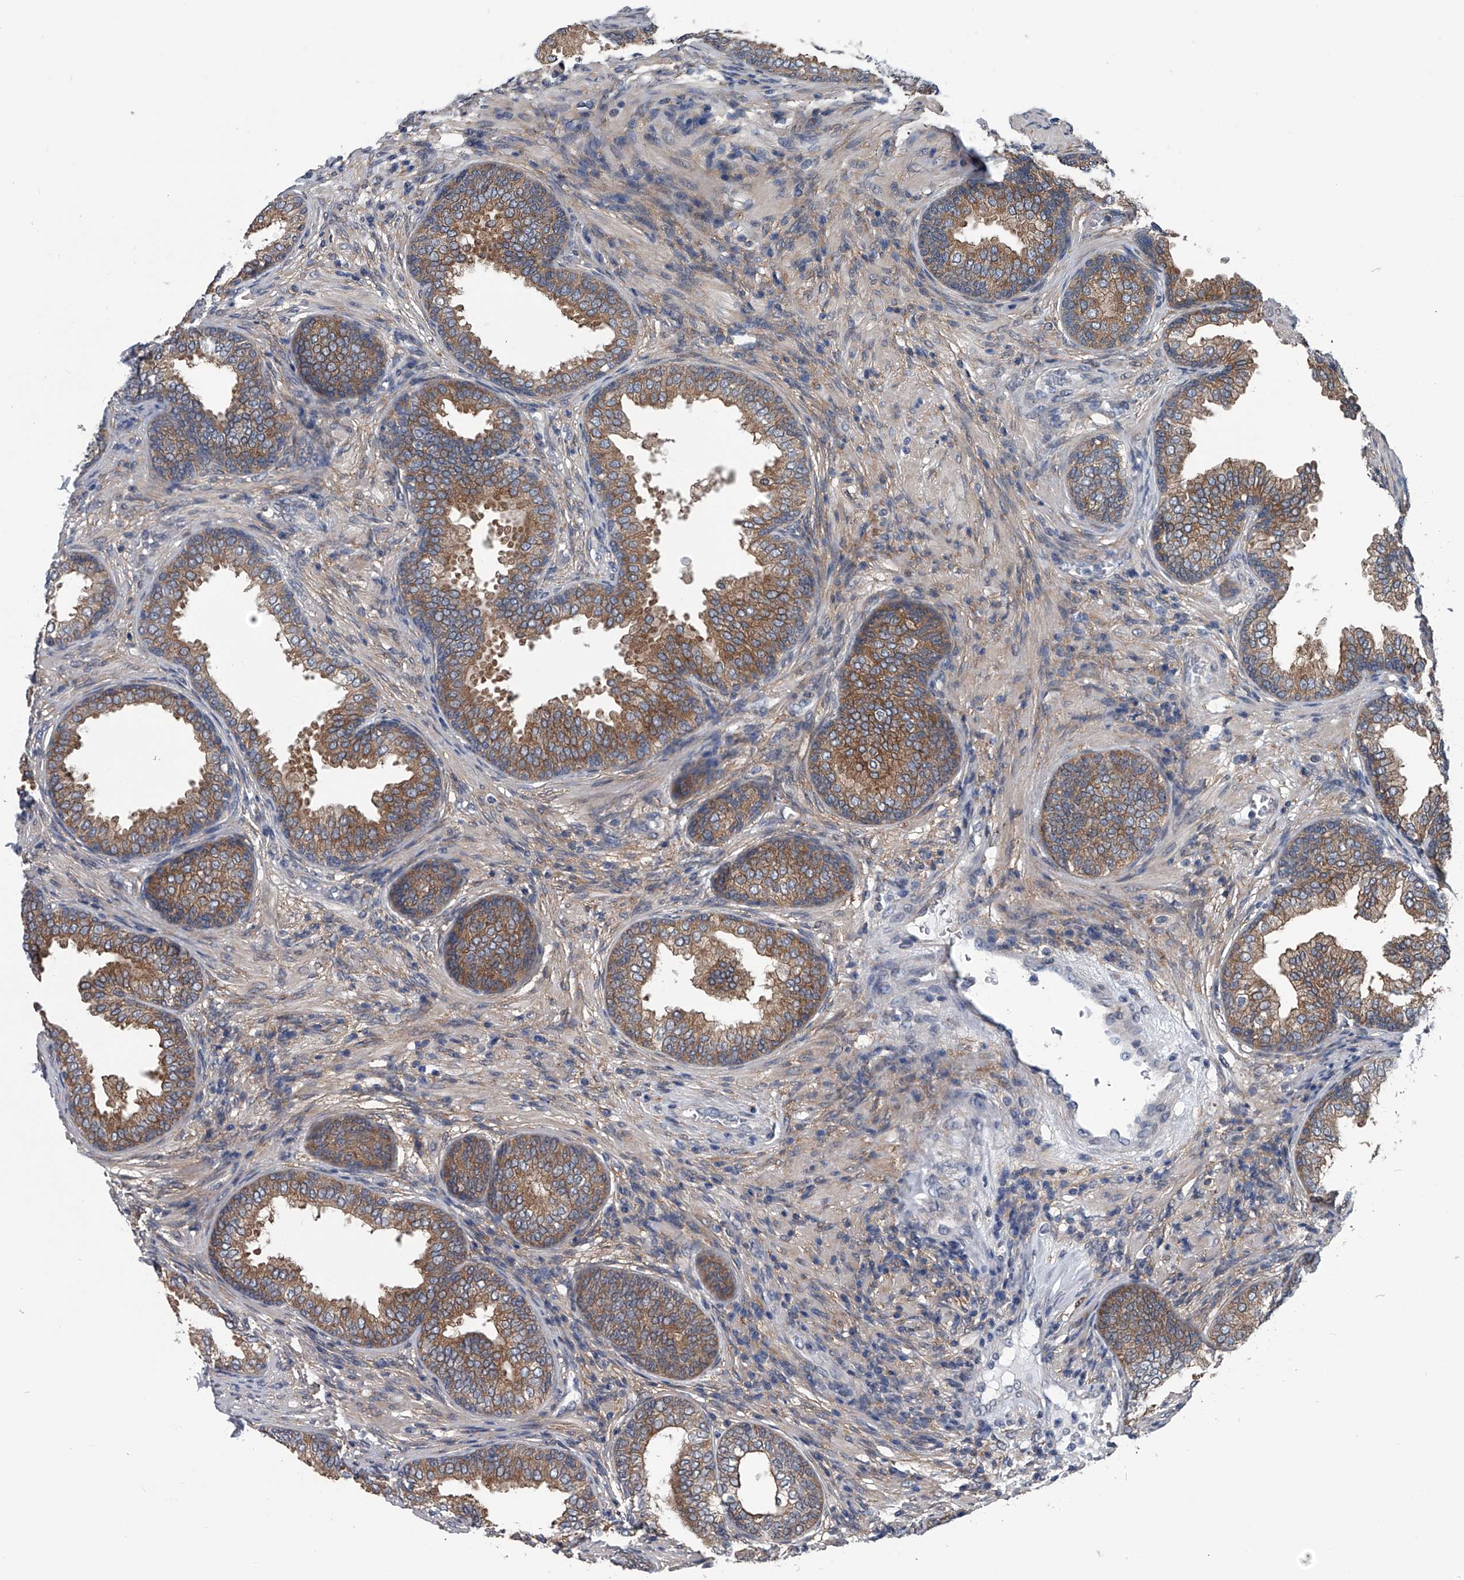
{"staining": {"intensity": "moderate", "quantity": ">75%", "location": "cytoplasmic/membranous"}, "tissue": "prostate", "cell_type": "Glandular cells", "image_type": "normal", "snomed": [{"axis": "morphology", "description": "Normal tissue, NOS"}, {"axis": "topography", "description": "Prostate"}], "caption": "Immunohistochemistry image of unremarkable prostate: human prostate stained using IHC demonstrates medium levels of moderate protein expression localized specifically in the cytoplasmic/membranous of glandular cells, appearing as a cytoplasmic/membranous brown color.", "gene": "PPP2R5D", "patient": {"sex": "male", "age": 76}}